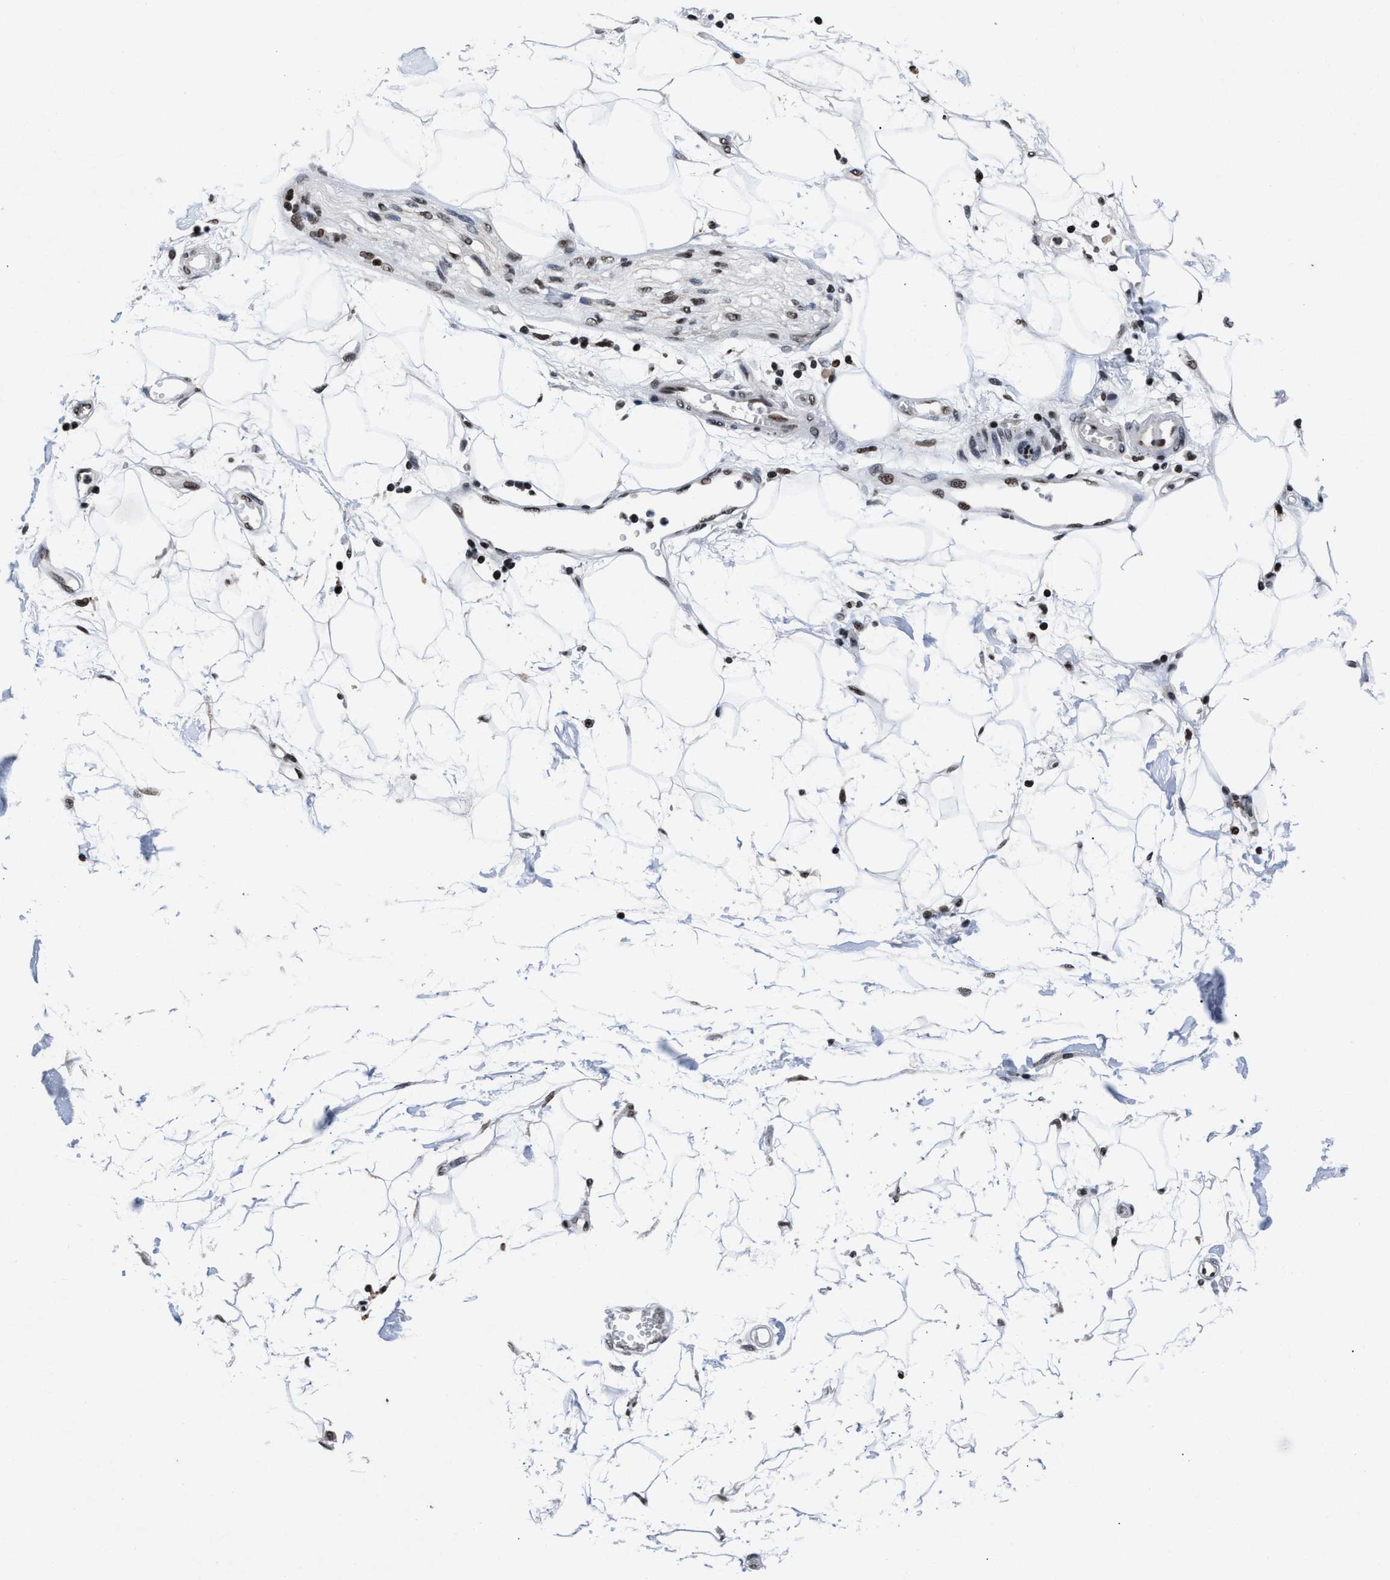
{"staining": {"intensity": "strong", "quantity": ">75%", "location": "nuclear"}, "tissue": "adipose tissue", "cell_type": "Adipocytes", "image_type": "normal", "snomed": [{"axis": "morphology", "description": "Normal tissue, NOS"}, {"axis": "morphology", "description": "Adenocarcinoma, NOS"}, {"axis": "topography", "description": "Duodenum"}, {"axis": "topography", "description": "Peripheral nerve tissue"}], "caption": "Protein staining of unremarkable adipose tissue demonstrates strong nuclear expression in about >75% of adipocytes. Nuclei are stained in blue.", "gene": "WDR81", "patient": {"sex": "female", "age": 60}}